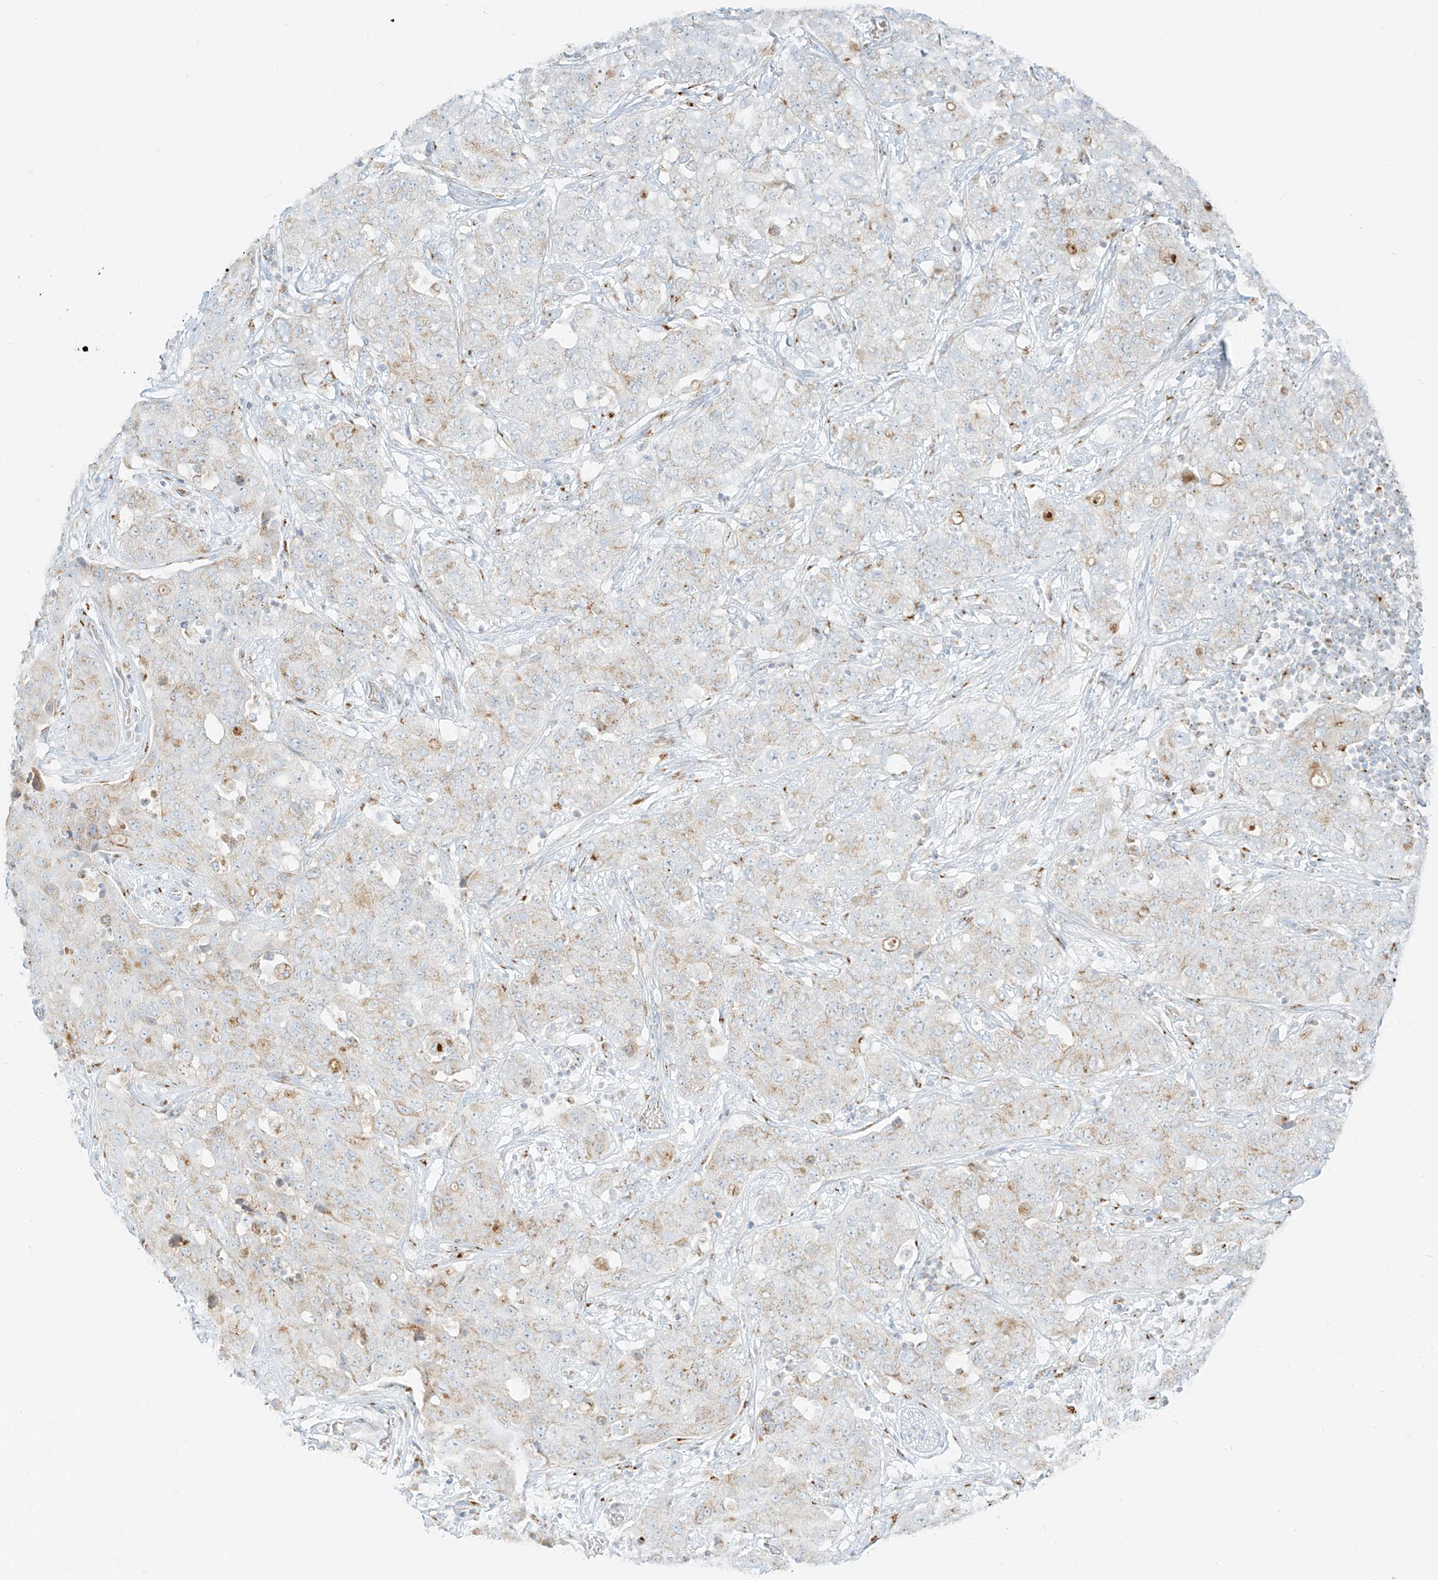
{"staining": {"intensity": "weak", "quantity": "25%-75%", "location": "cytoplasmic/membranous"}, "tissue": "stomach cancer", "cell_type": "Tumor cells", "image_type": "cancer", "snomed": [{"axis": "morphology", "description": "Normal tissue, NOS"}, {"axis": "morphology", "description": "Adenocarcinoma, NOS"}, {"axis": "topography", "description": "Lymph node"}, {"axis": "topography", "description": "Stomach"}], "caption": "An image showing weak cytoplasmic/membranous expression in about 25%-75% of tumor cells in adenocarcinoma (stomach), as visualized by brown immunohistochemical staining.", "gene": "TMEM87B", "patient": {"sex": "male", "age": 48}}